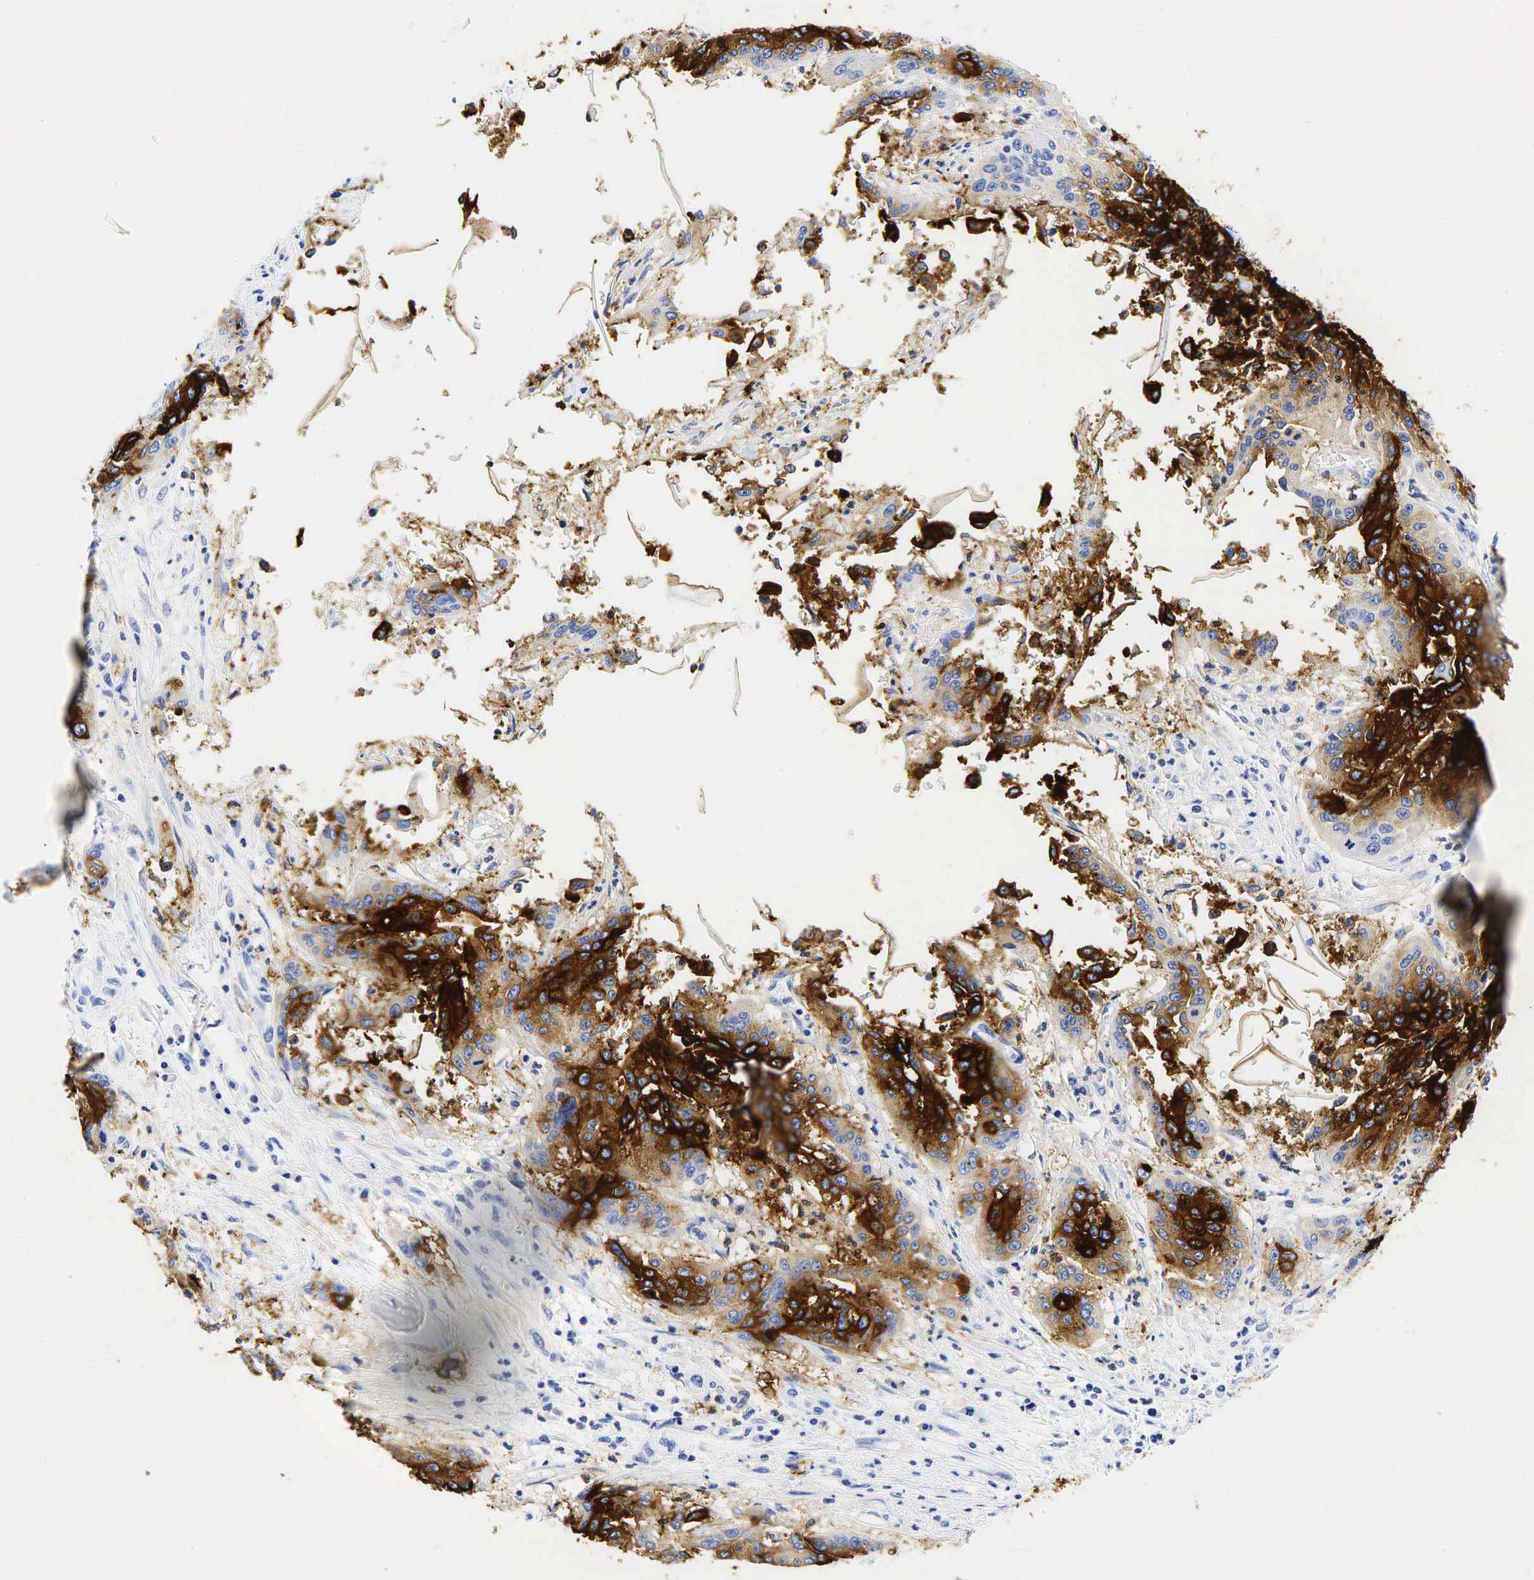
{"staining": {"intensity": "strong", "quantity": "25%-75%", "location": "cytoplasmic/membranous"}, "tissue": "cervical cancer", "cell_type": "Tumor cells", "image_type": "cancer", "snomed": [{"axis": "morphology", "description": "Squamous cell carcinoma, NOS"}, {"axis": "topography", "description": "Cervix"}], "caption": "Immunohistochemical staining of human cervical cancer (squamous cell carcinoma) demonstrates strong cytoplasmic/membranous protein expression in approximately 25%-75% of tumor cells.", "gene": "CEACAM5", "patient": {"sex": "female", "age": 41}}